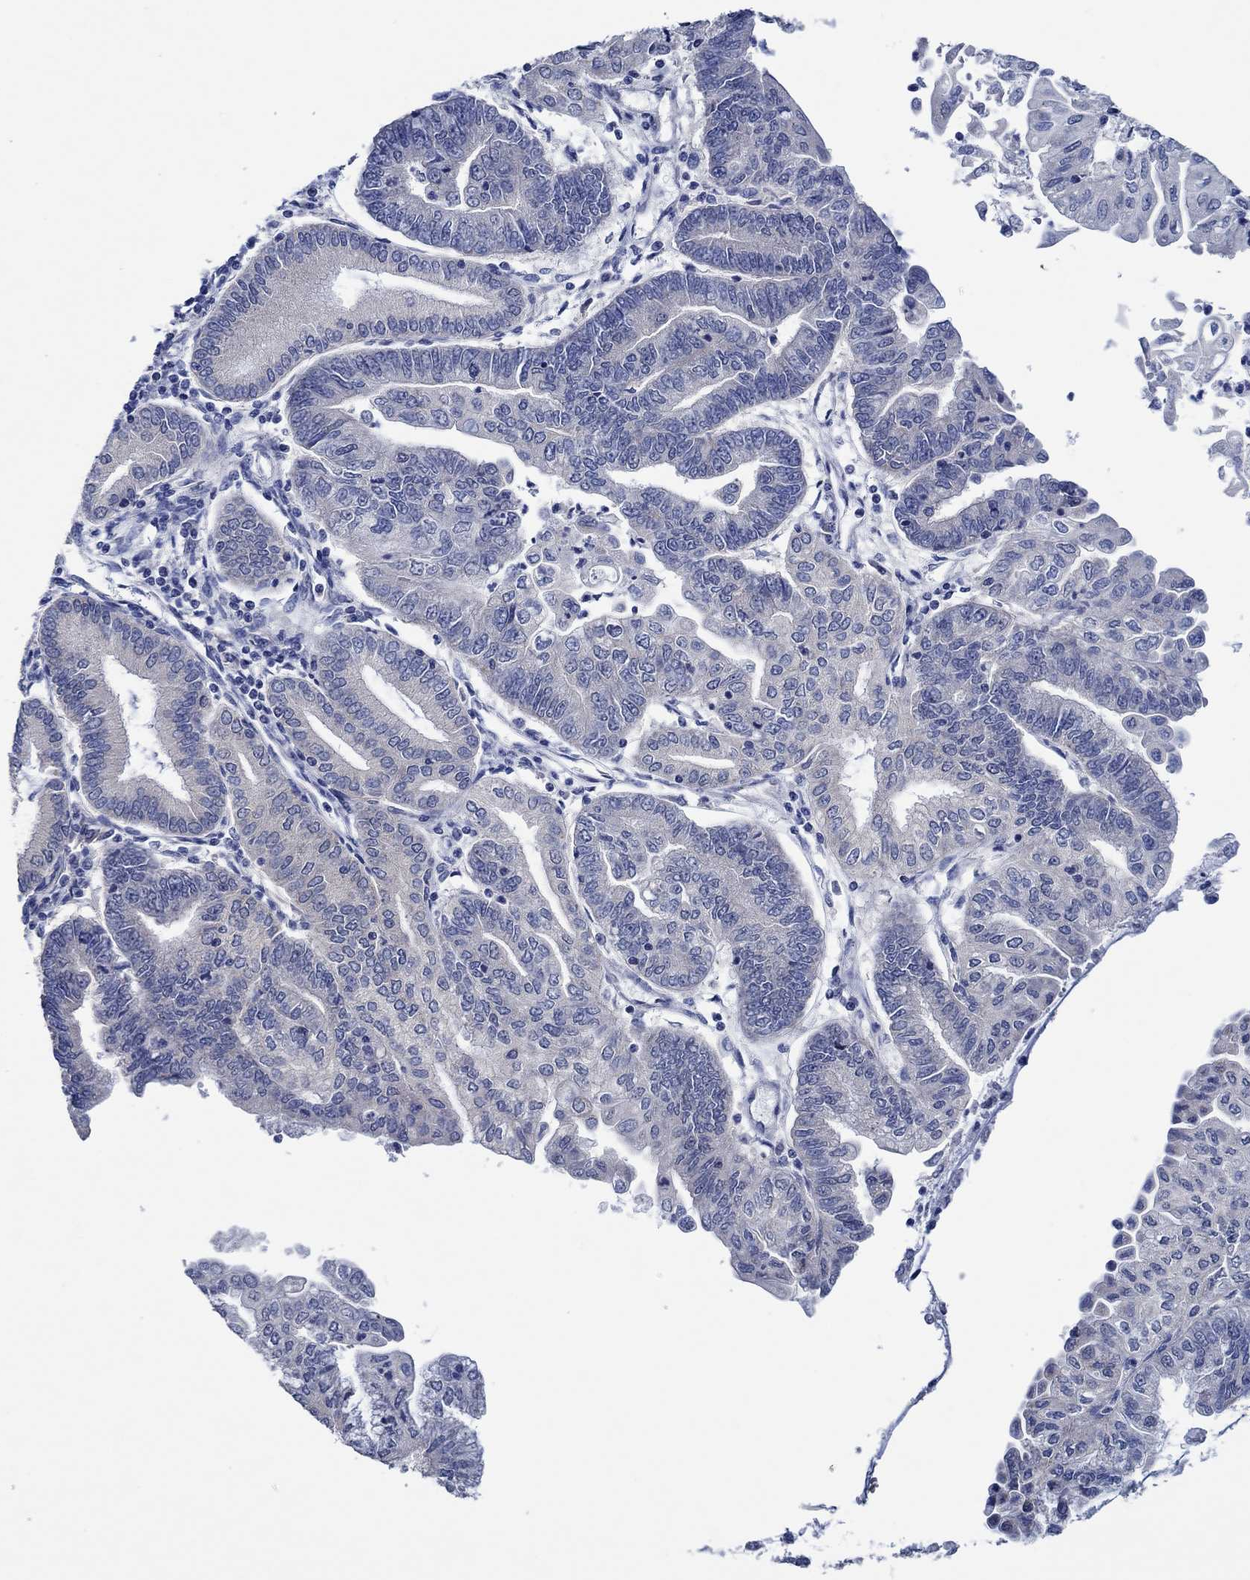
{"staining": {"intensity": "negative", "quantity": "none", "location": "none"}, "tissue": "endometrial cancer", "cell_type": "Tumor cells", "image_type": "cancer", "snomed": [{"axis": "morphology", "description": "Adenocarcinoma, NOS"}, {"axis": "topography", "description": "Endometrium"}], "caption": "Tumor cells show no significant protein staining in endometrial cancer.", "gene": "PRRT3", "patient": {"sex": "female", "age": 55}}